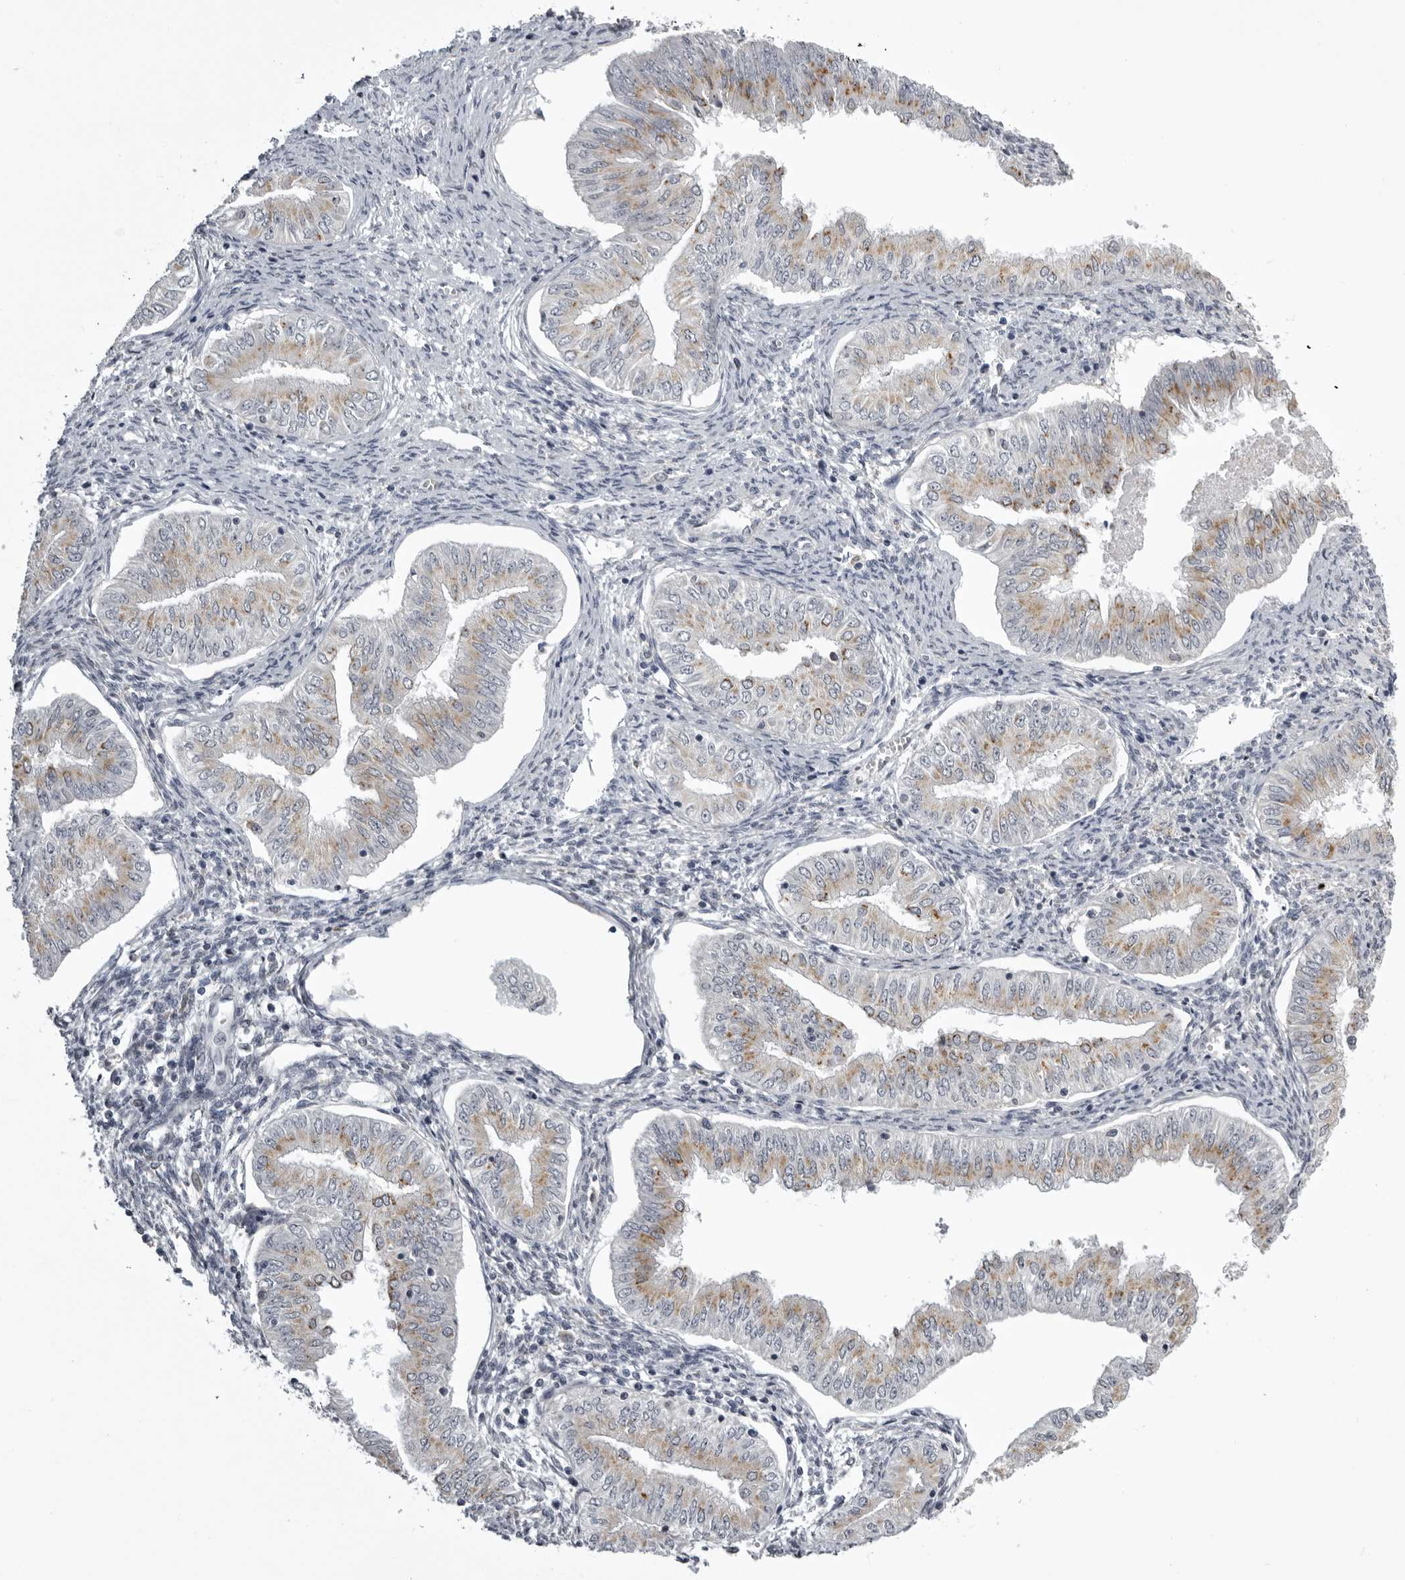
{"staining": {"intensity": "moderate", "quantity": "<25%", "location": "cytoplasmic/membranous"}, "tissue": "endometrial cancer", "cell_type": "Tumor cells", "image_type": "cancer", "snomed": [{"axis": "morphology", "description": "Normal tissue, NOS"}, {"axis": "morphology", "description": "Adenocarcinoma, NOS"}, {"axis": "topography", "description": "Endometrium"}], "caption": "Protein analysis of adenocarcinoma (endometrial) tissue displays moderate cytoplasmic/membranous staining in about <25% of tumor cells.", "gene": "NCEH1", "patient": {"sex": "female", "age": 53}}